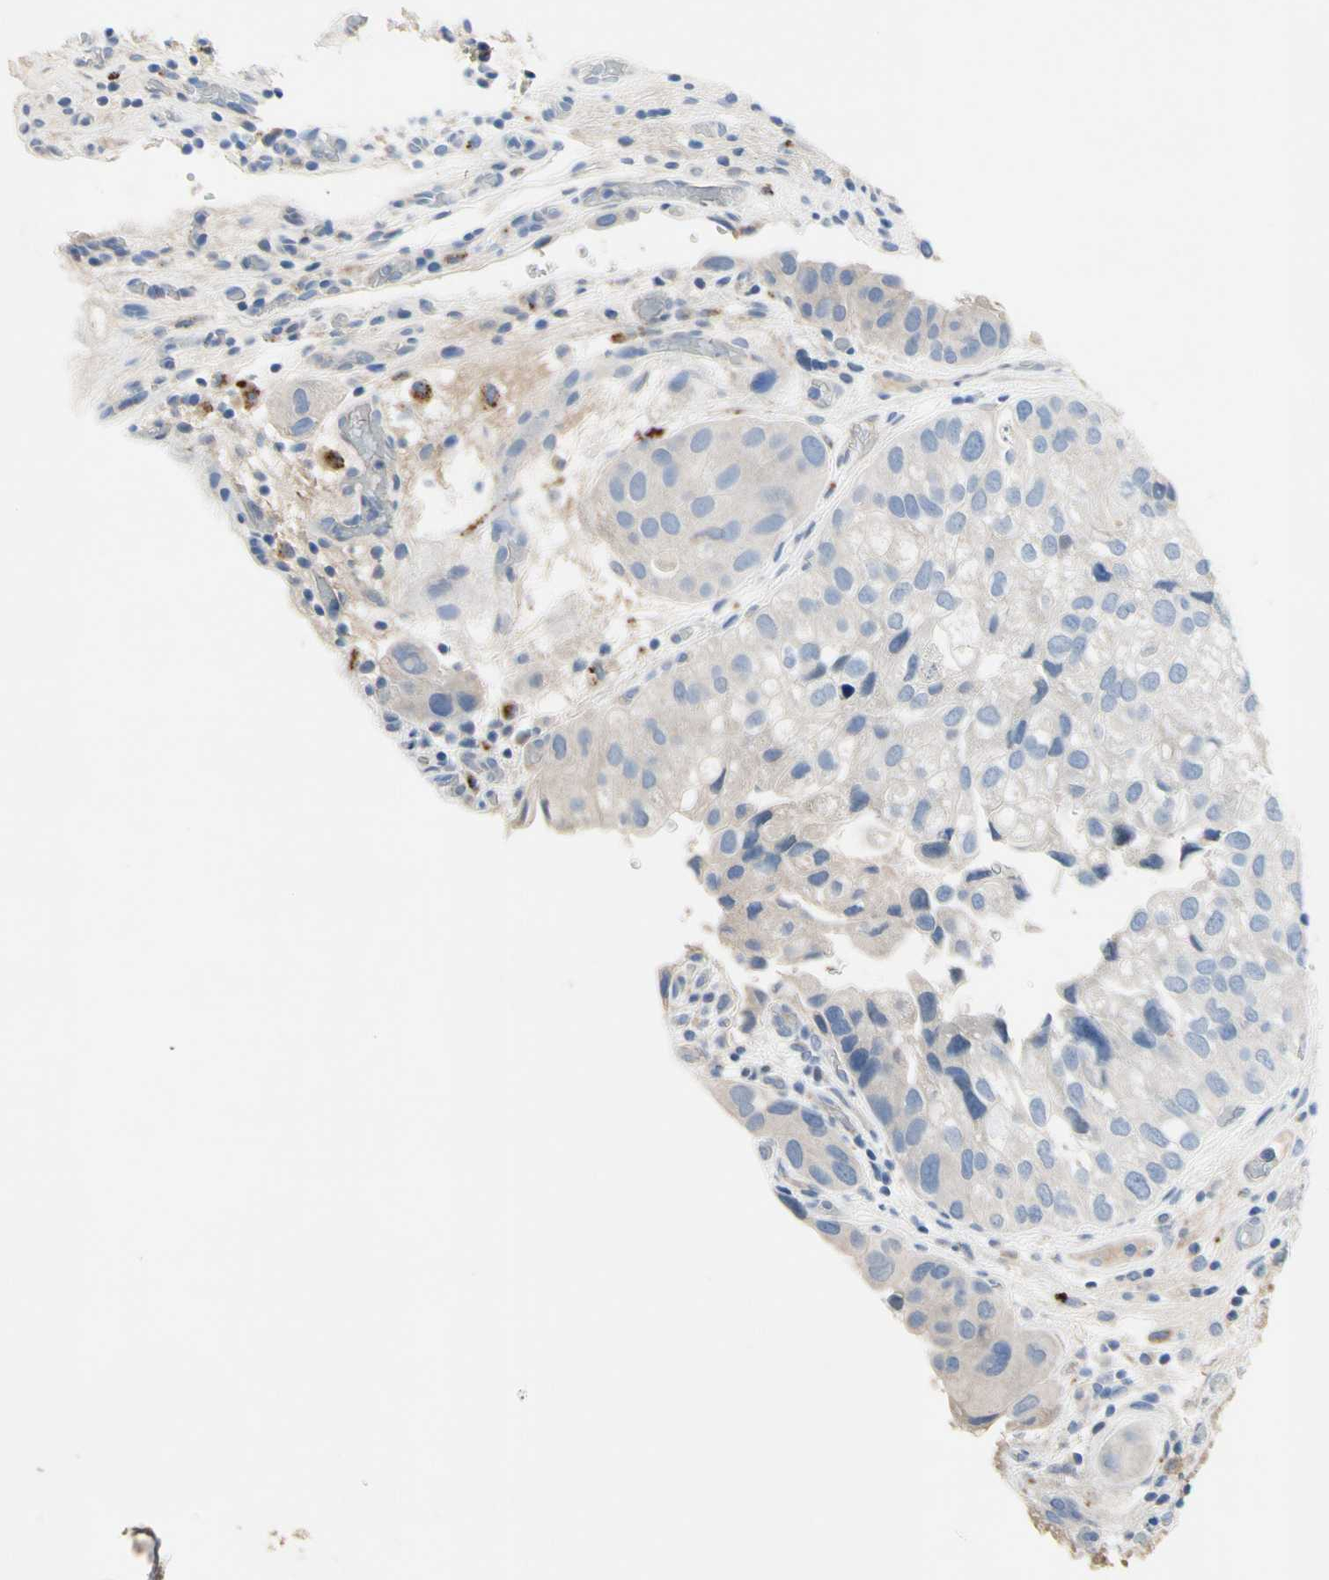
{"staining": {"intensity": "weak", "quantity": "<25%", "location": "cytoplasmic/membranous"}, "tissue": "urothelial cancer", "cell_type": "Tumor cells", "image_type": "cancer", "snomed": [{"axis": "morphology", "description": "Urothelial carcinoma, High grade"}, {"axis": "topography", "description": "Urinary bladder"}], "caption": "Immunohistochemistry (IHC) image of neoplastic tissue: high-grade urothelial carcinoma stained with DAB exhibits no significant protein staining in tumor cells.", "gene": "RETSAT", "patient": {"sex": "female", "age": 64}}